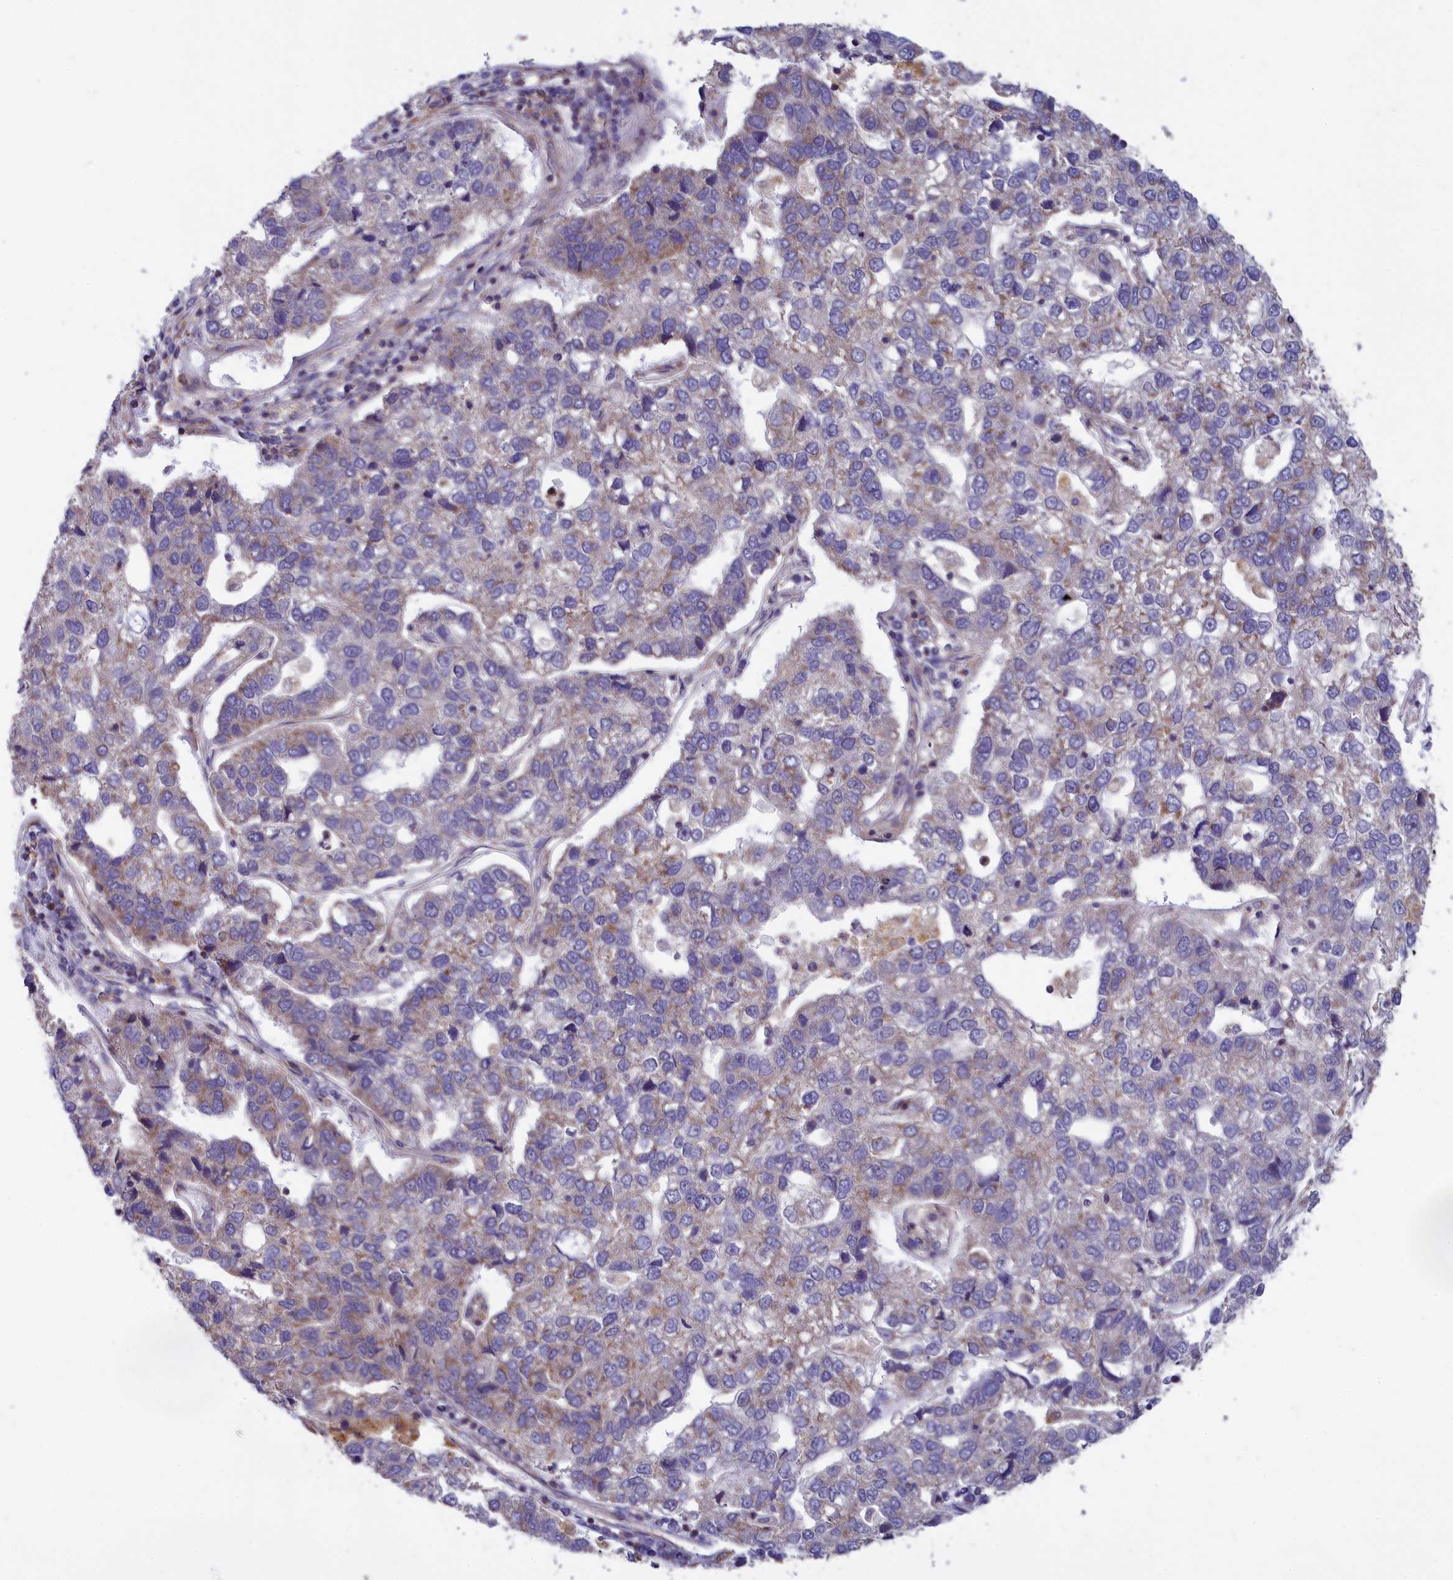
{"staining": {"intensity": "moderate", "quantity": "<25%", "location": "cytoplasmic/membranous"}, "tissue": "pancreatic cancer", "cell_type": "Tumor cells", "image_type": "cancer", "snomed": [{"axis": "morphology", "description": "Adenocarcinoma, NOS"}, {"axis": "topography", "description": "Pancreas"}], "caption": "Pancreatic adenocarcinoma was stained to show a protein in brown. There is low levels of moderate cytoplasmic/membranous expression in about <25% of tumor cells.", "gene": "BLTP2", "patient": {"sex": "female", "age": 61}}